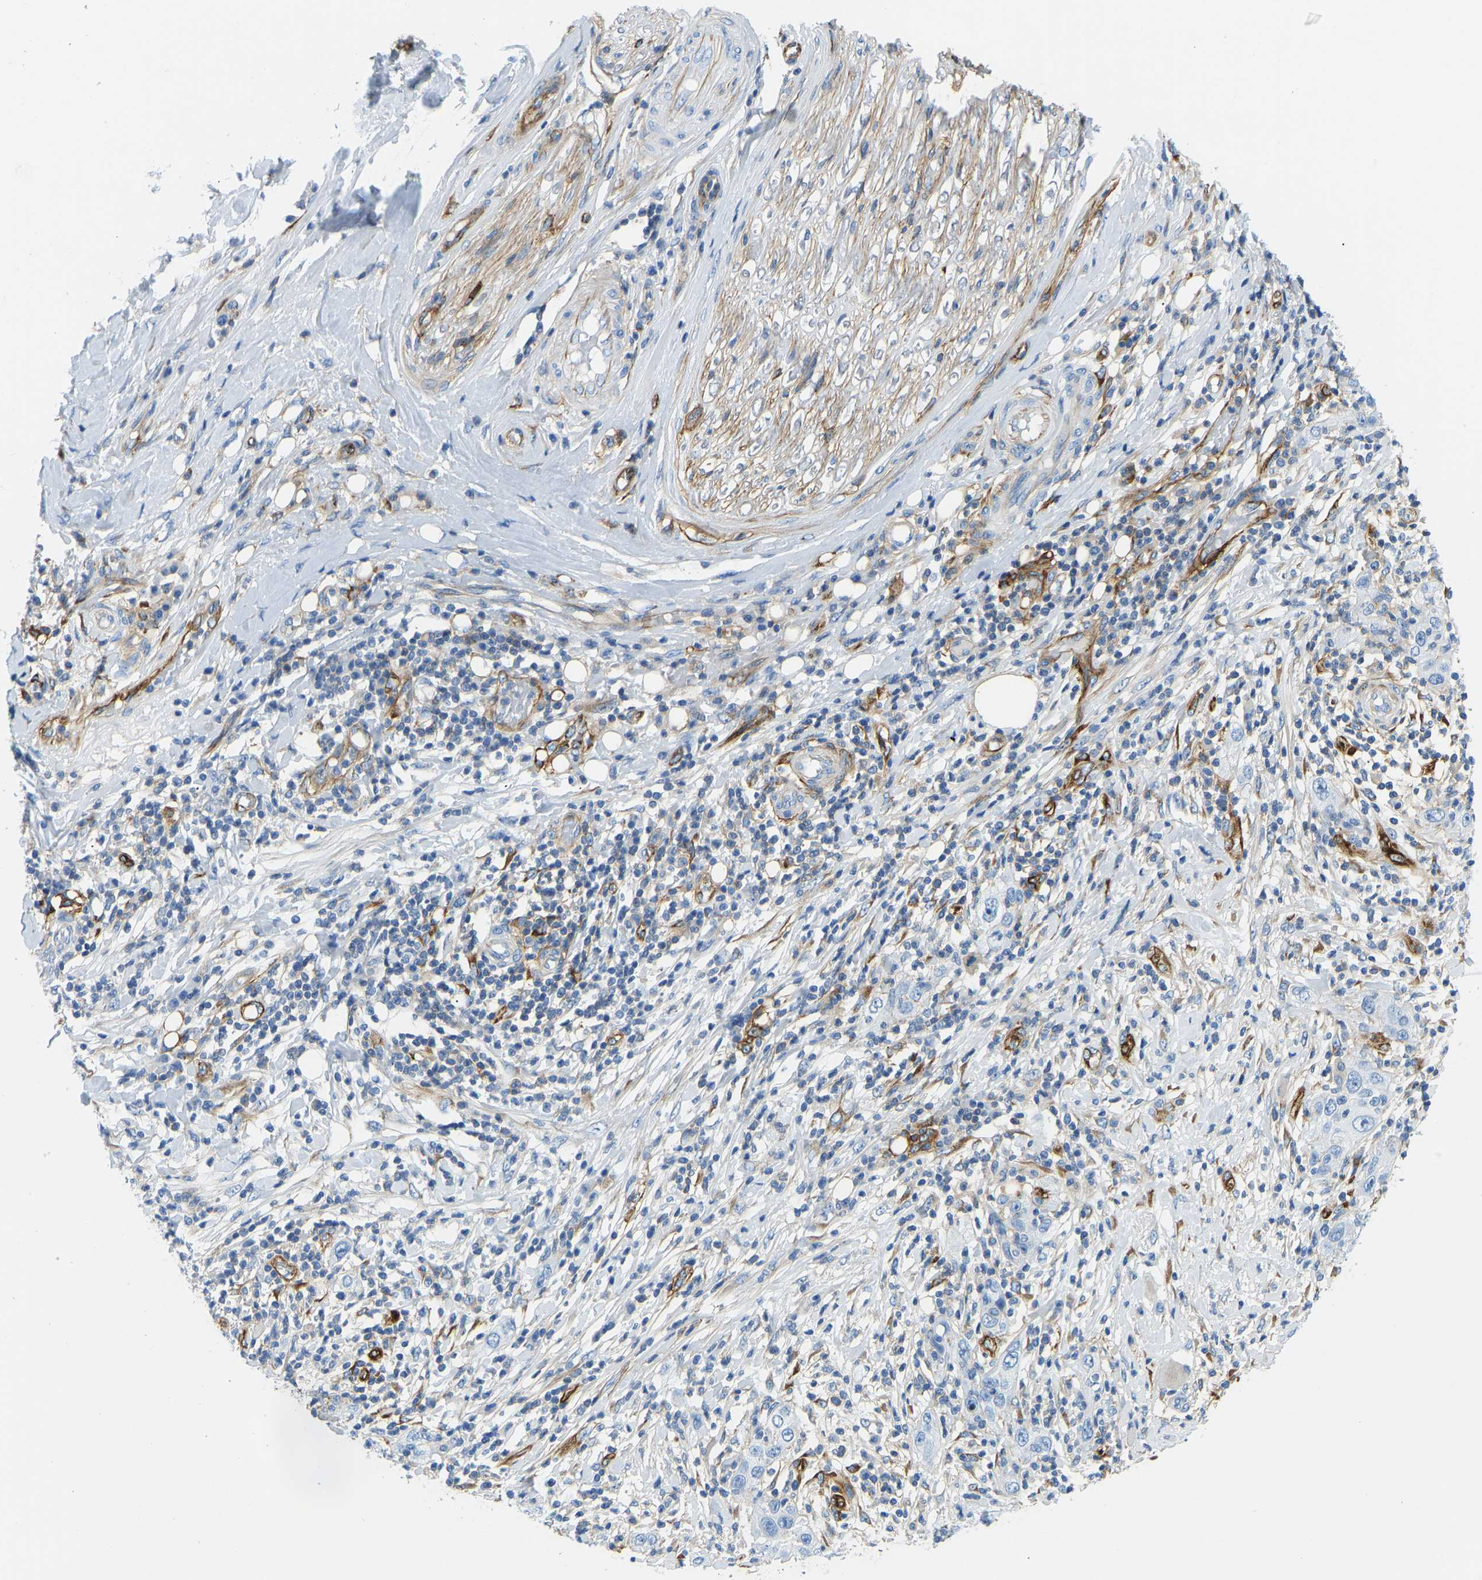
{"staining": {"intensity": "negative", "quantity": "none", "location": "none"}, "tissue": "skin cancer", "cell_type": "Tumor cells", "image_type": "cancer", "snomed": [{"axis": "morphology", "description": "Squamous cell carcinoma, NOS"}, {"axis": "topography", "description": "Skin"}], "caption": "Histopathology image shows no significant protein expression in tumor cells of skin cancer. The staining is performed using DAB brown chromogen with nuclei counter-stained in using hematoxylin.", "gene": "COL15A1", "patient": {"sex": "female", "age": 88}}